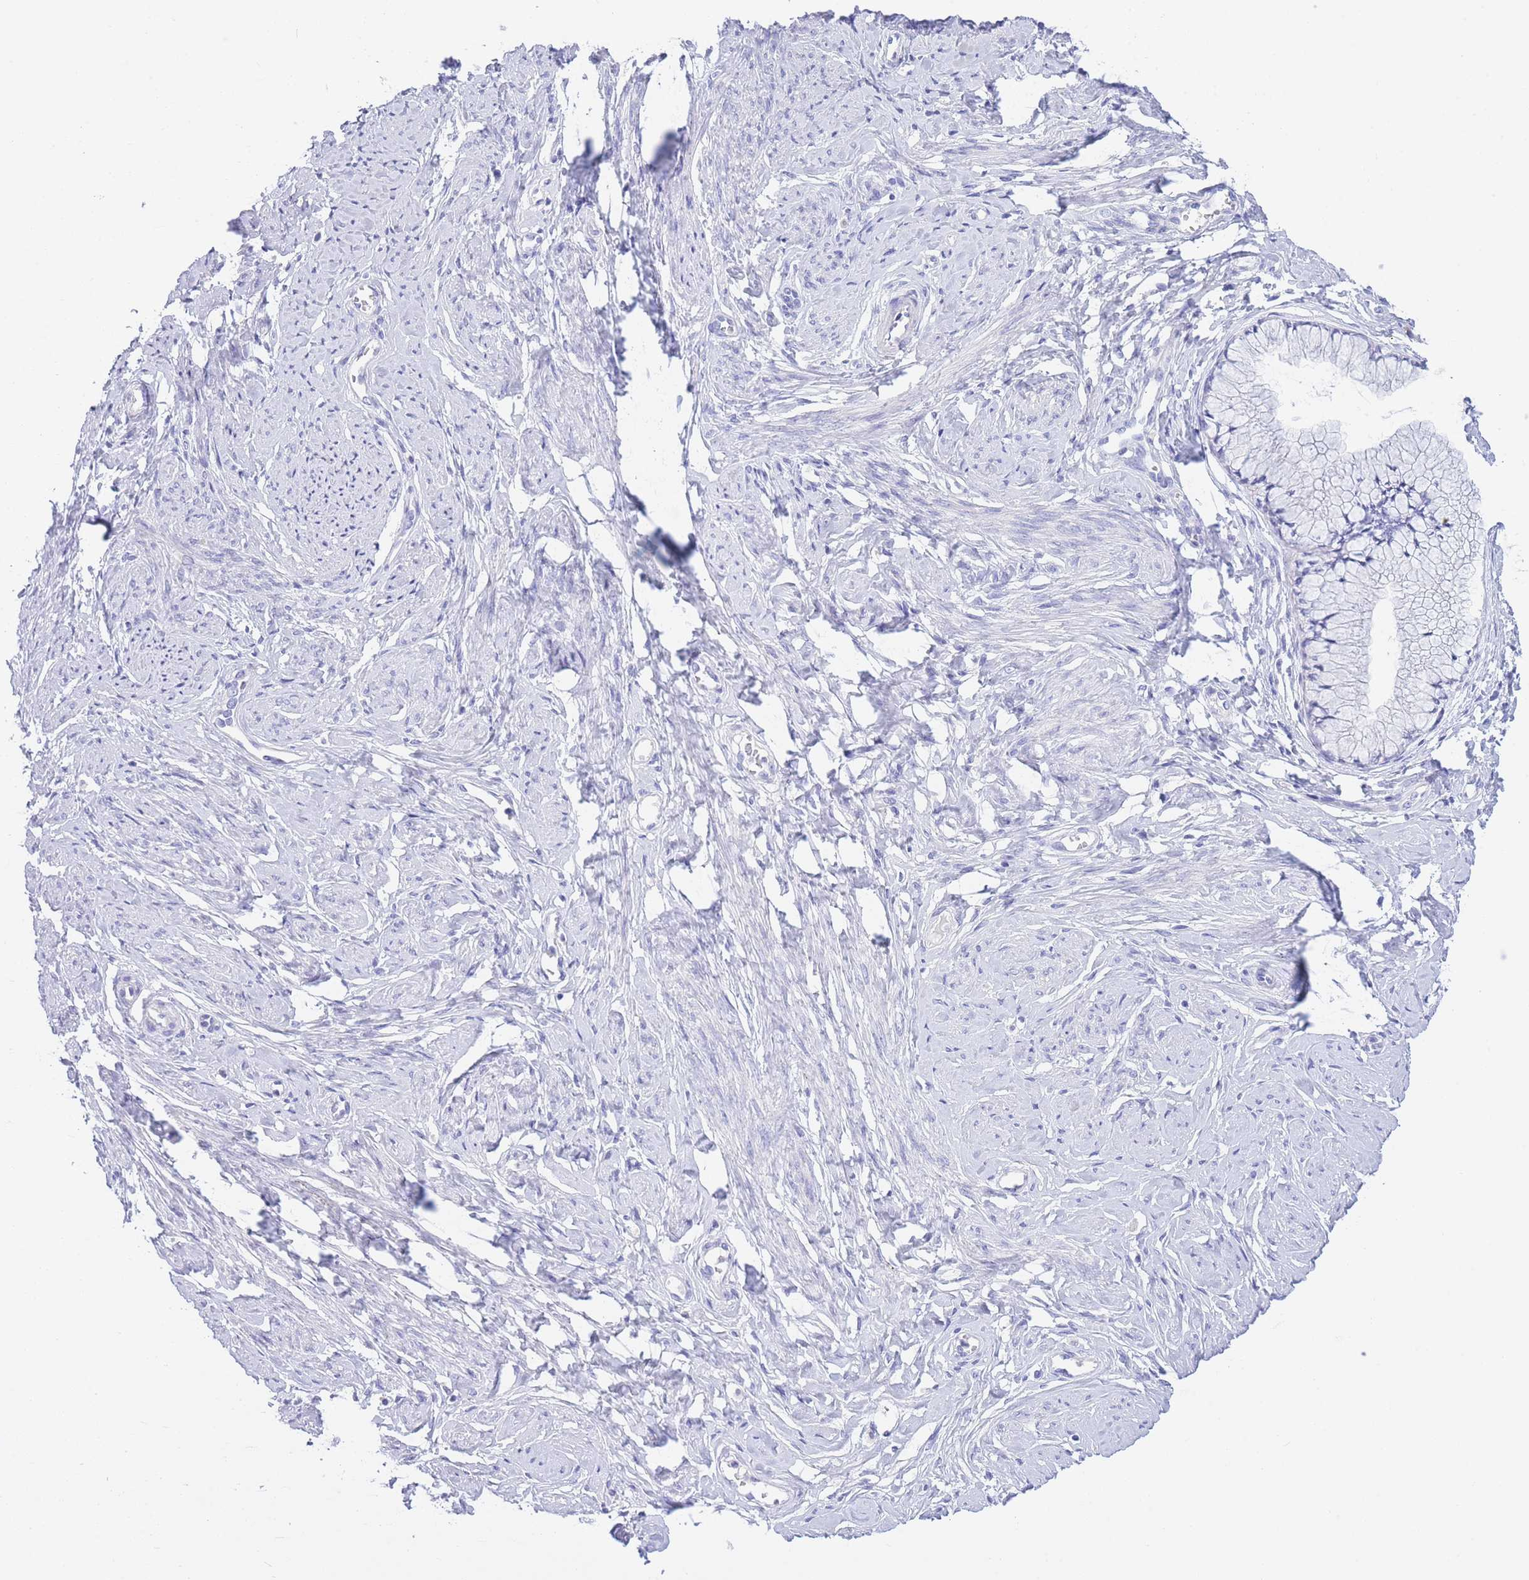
{"staining": {"intensity": "negative", "quantity": "none", "location": "none"}, "tissue": "cervix", "cell_type": "Glandular cells", "image_type": "normal", "snomed": [{"axis": "morphology", "description": "Normal tissue, NOS"}, {"axis": "topography", "description": "Cervix"}], "caption": "This is a micrograph of immunohistochemistry staining of benign cervix, which shows no staining in glandular cells.", "gene": "PCDHB3", "patient": {"sex": "female", "age": 42}}